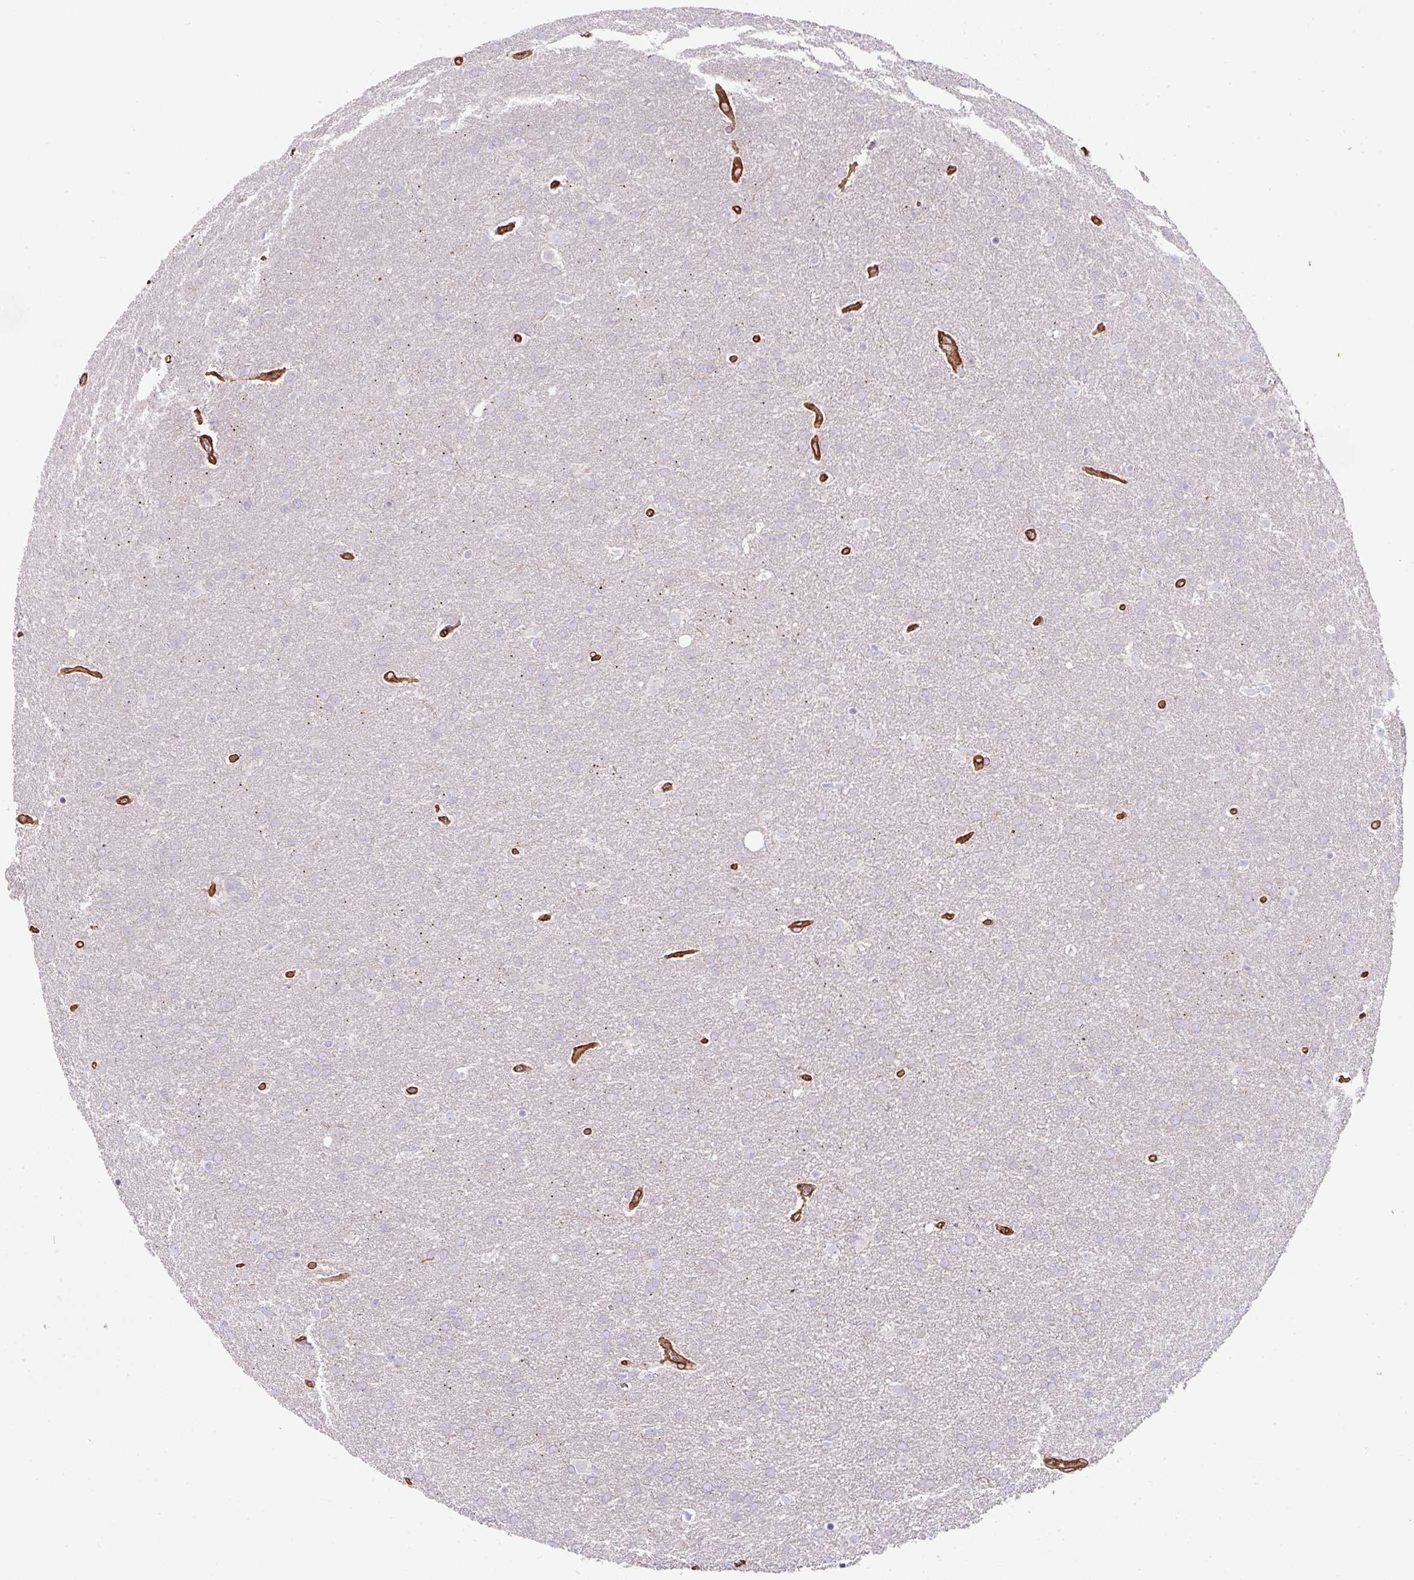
{"staining": {"intensity": "negative", "quantity": "none", "location": "none"}, "tissue": "glioma", "cell_type": "Tumor cells", "image_type": "cancer", "snomed": [{"axis": "morphology", "description": "Glioma, malignant, Low grade"}, {"axis": "topography", "description": "Brain"}], "caption": "IHC of glioma reveals no positivity in tumor cells. (DAB immunohistochemistry (IHC) visualized using brightfield microscopy, high magnification).", "gene": "ANKUB1", "patient": {"sex": "female", "age": 32}}